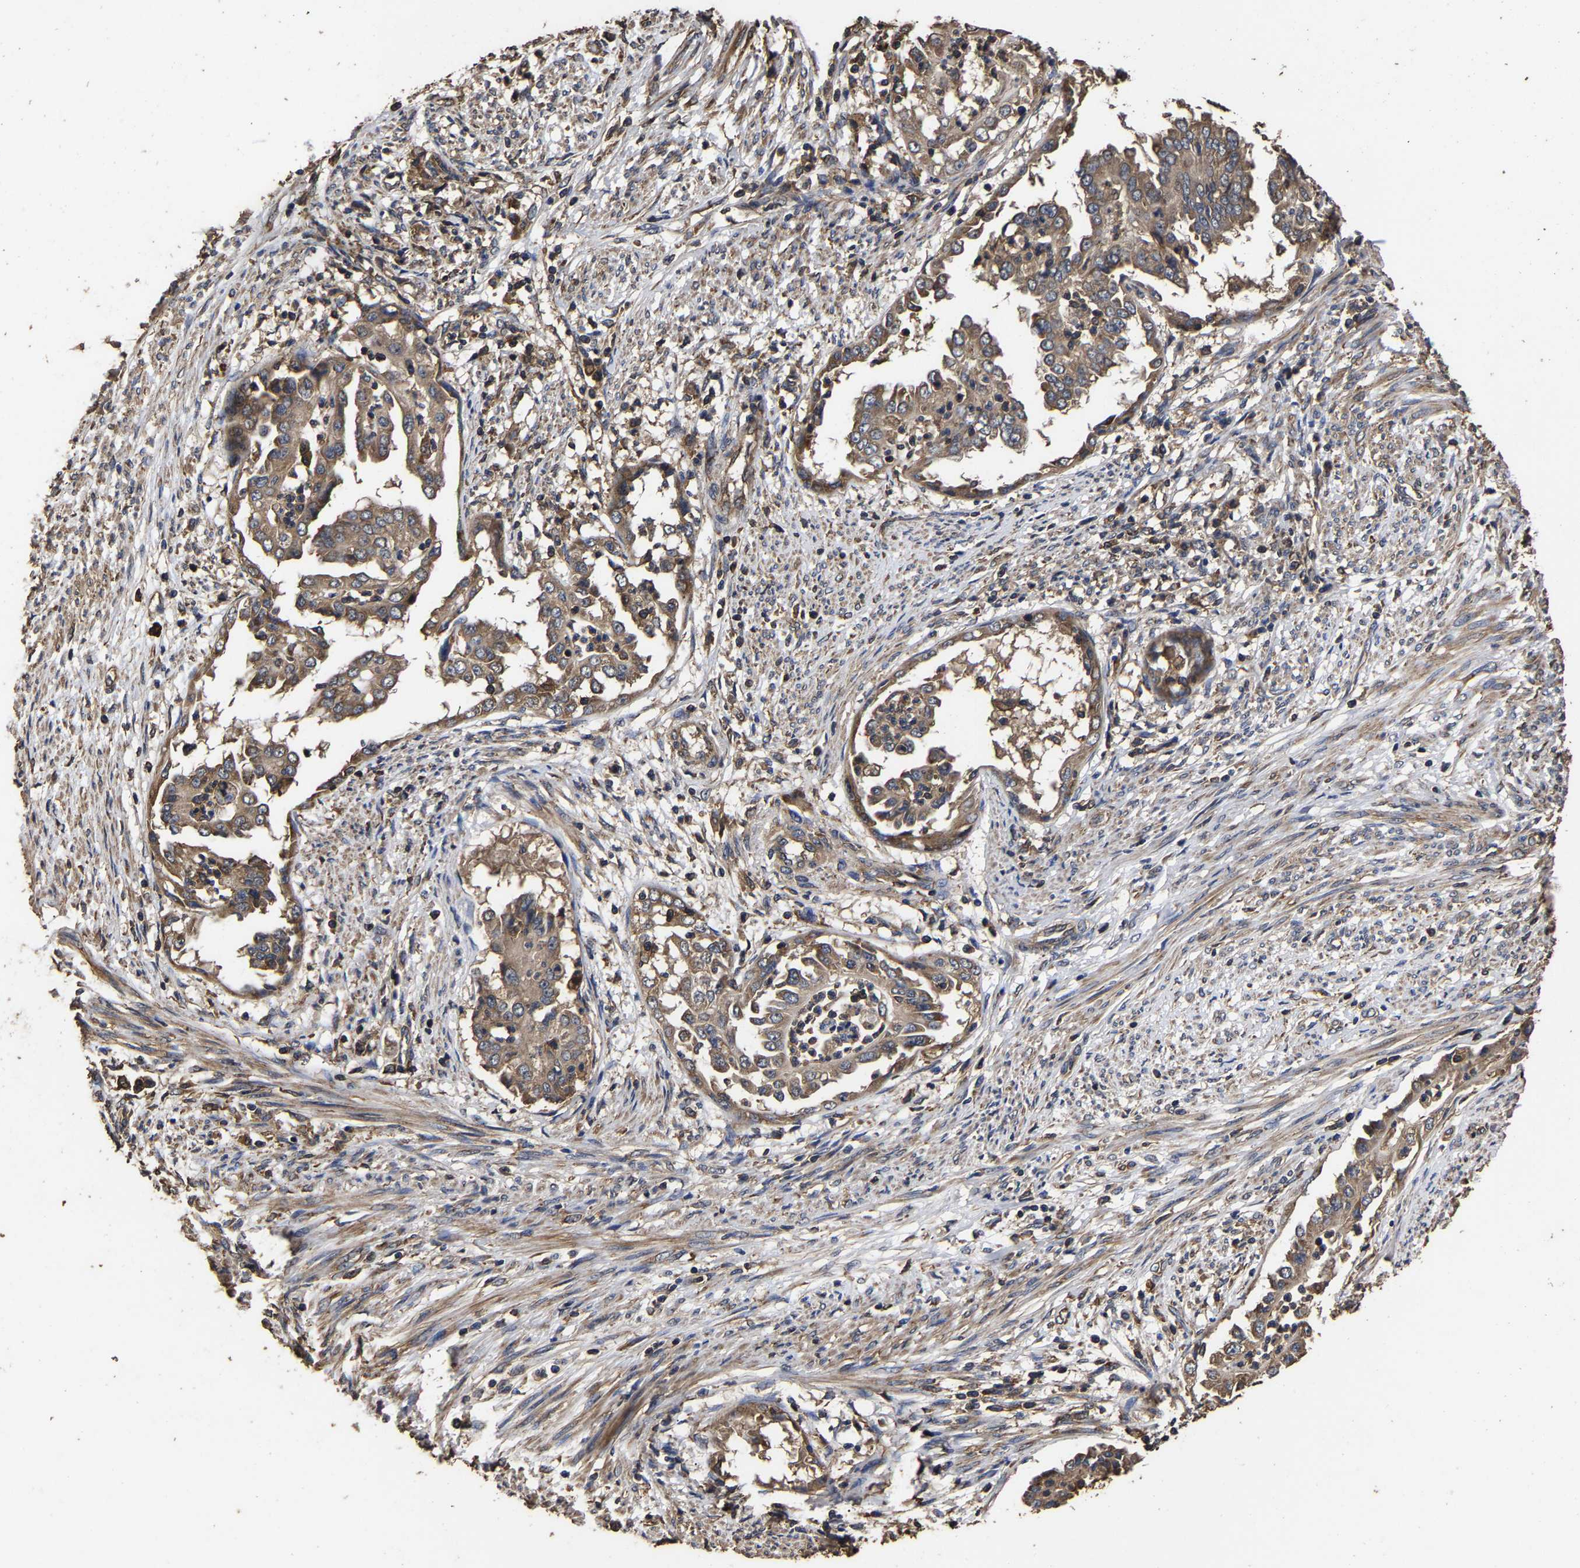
{"staining": {"intensity": "moderate", "quantity": ">75%", "location": "cytoplasmic/membranous"}, "tissue": "endometrial cancer", "cell_type": "Tumor cells", "image_type": "cancer", "snomed": [{"axis": "morphology", "description": "Adenocarcinoma, NOS"}, {"axis": "topography", "description": "Endometrium"}], "caption": "A high-resolution micrograph shows immunohistochemistry staining of adenocarcinoma (endometrial), which displays moderate cytoplasmic/membranous positivity in approximately >75% of tumor cells.", "gene": "ITCH", "patient": {"sex": "female", "age": 85}}